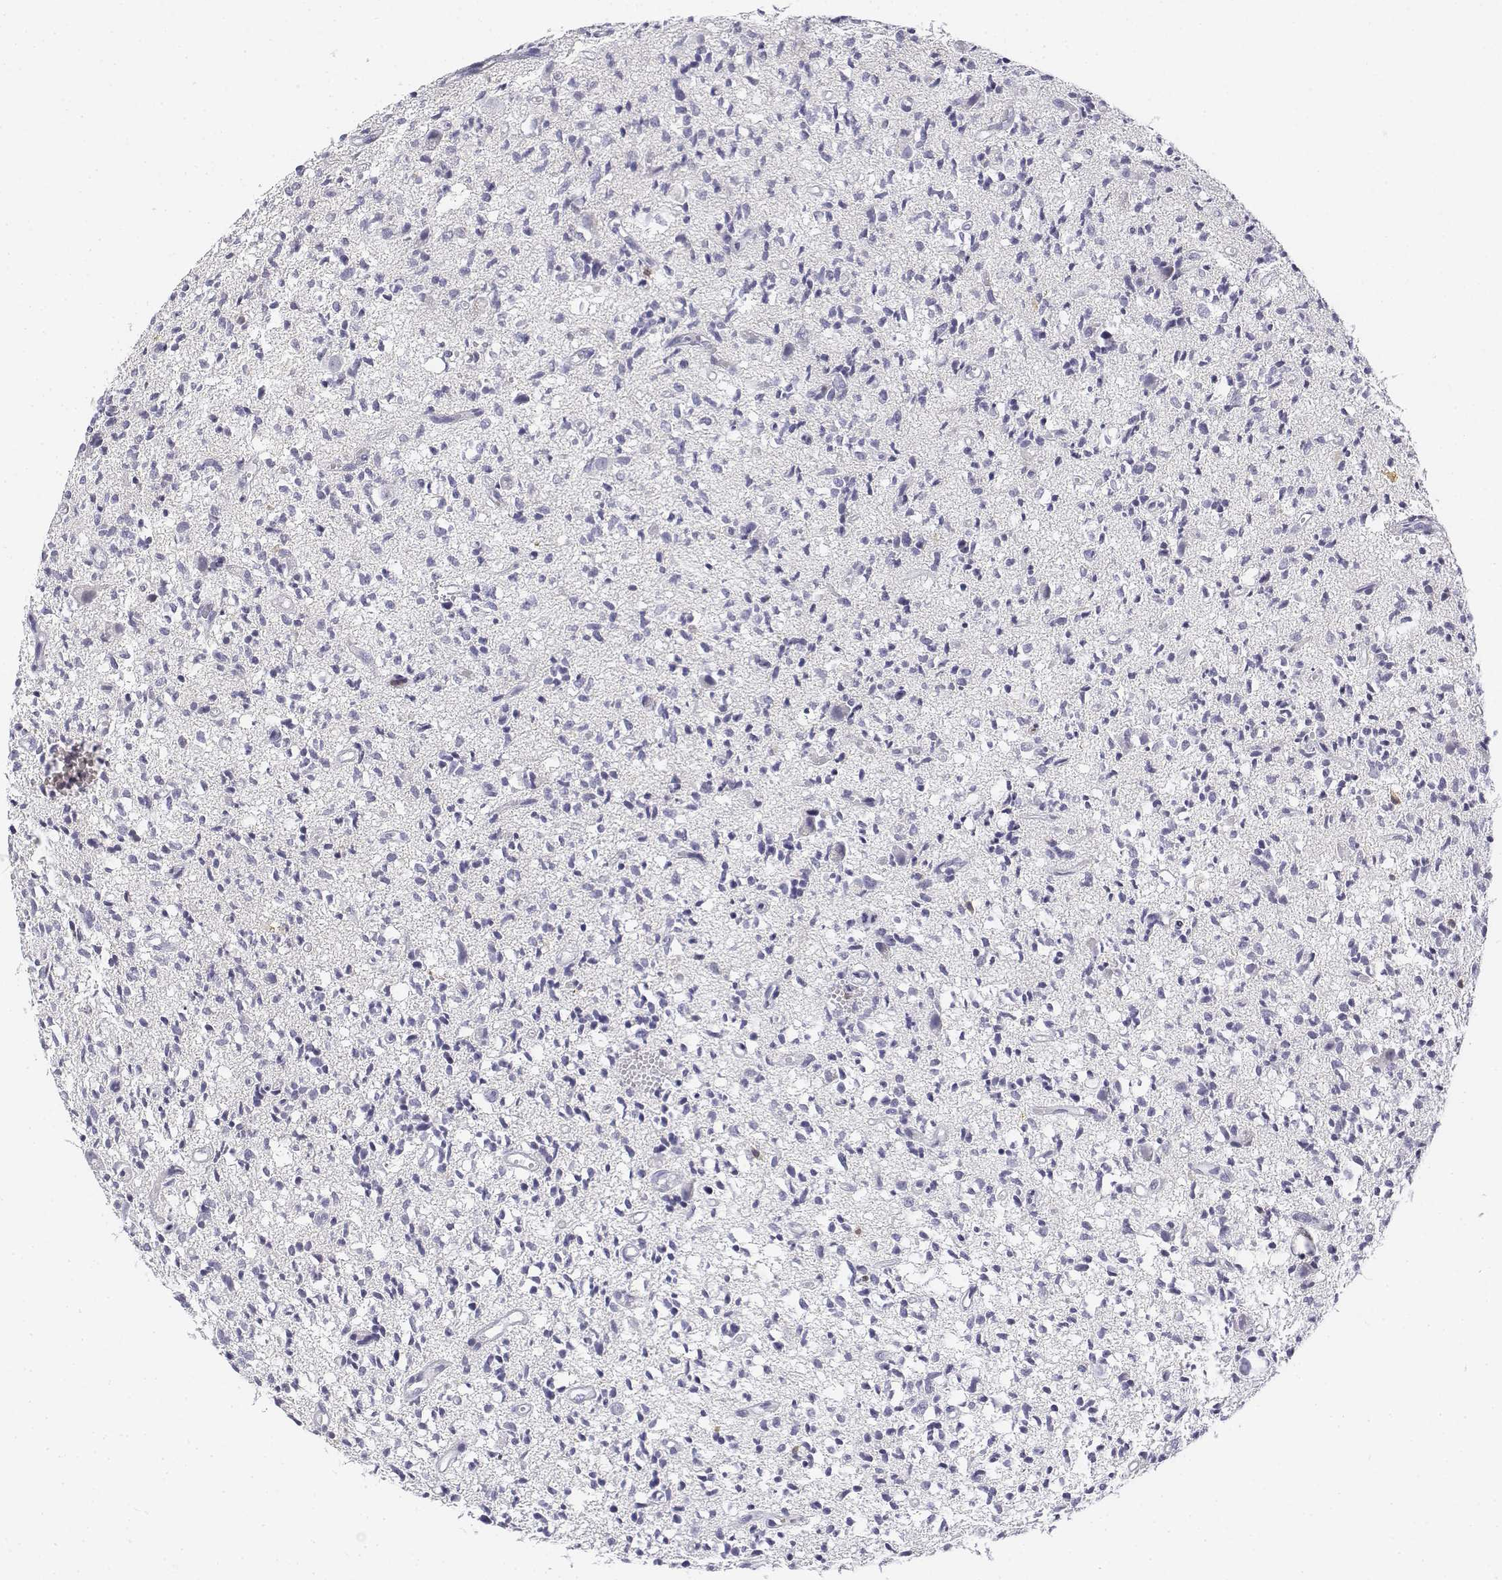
{"staining": {"intensity": "negative", "quantity": "none", "location": "none"}, "tissue": "glioma", "cell_type": "Tumor cells", "image_type": "cancer", "snomed": [{"axis": "morphology", "description": "Glioma, malignant, Low grade"}, {"axis": "topography", "description": "Brain"}], "caption": "A micrograph of human glioma is negative for staining in tumor cells.", "gene": "CD3E", "patient": {"sex": "male", "age": 64}}